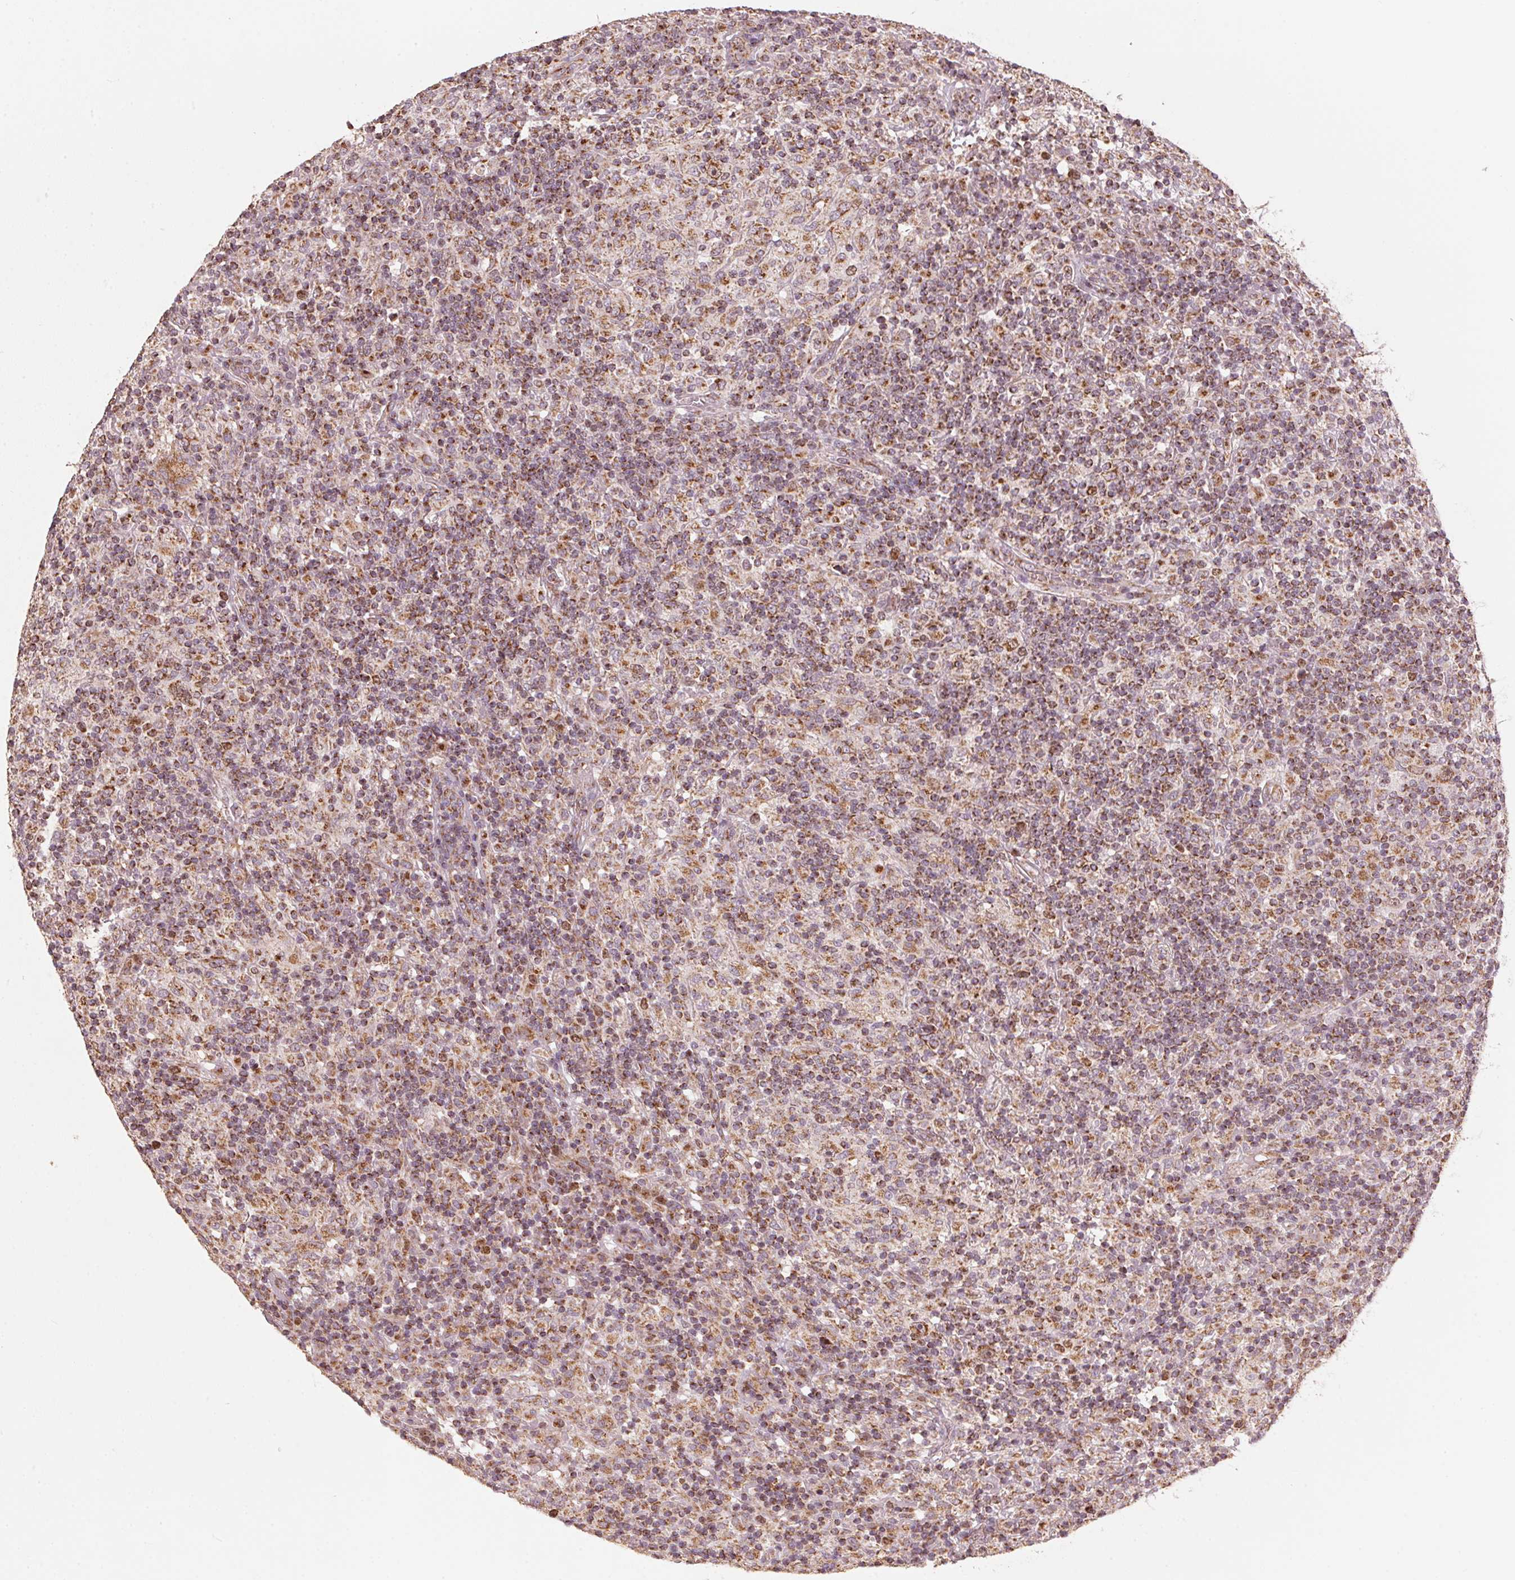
{"staining": {"intensity": "moderate", "quantity": ">75%", "location": "cytoplasmic/membranous"}, "tissue": "lymphoma", "cell_type": "Tumor cells", "image_type": "cancer", "snomed": [{"axis": "morphology", "description": "Hodgkin's disease, NOS"}, {"axis": "topography", "description": "Lymph node"}], "caption": "This image displays IHC staining of lymphoma, with medium moderate cytoplasmic/membranous expression in about >75% of tumor cells.", "gene": "TOMM70", "patient": {"sex": "male", "age": 70}}